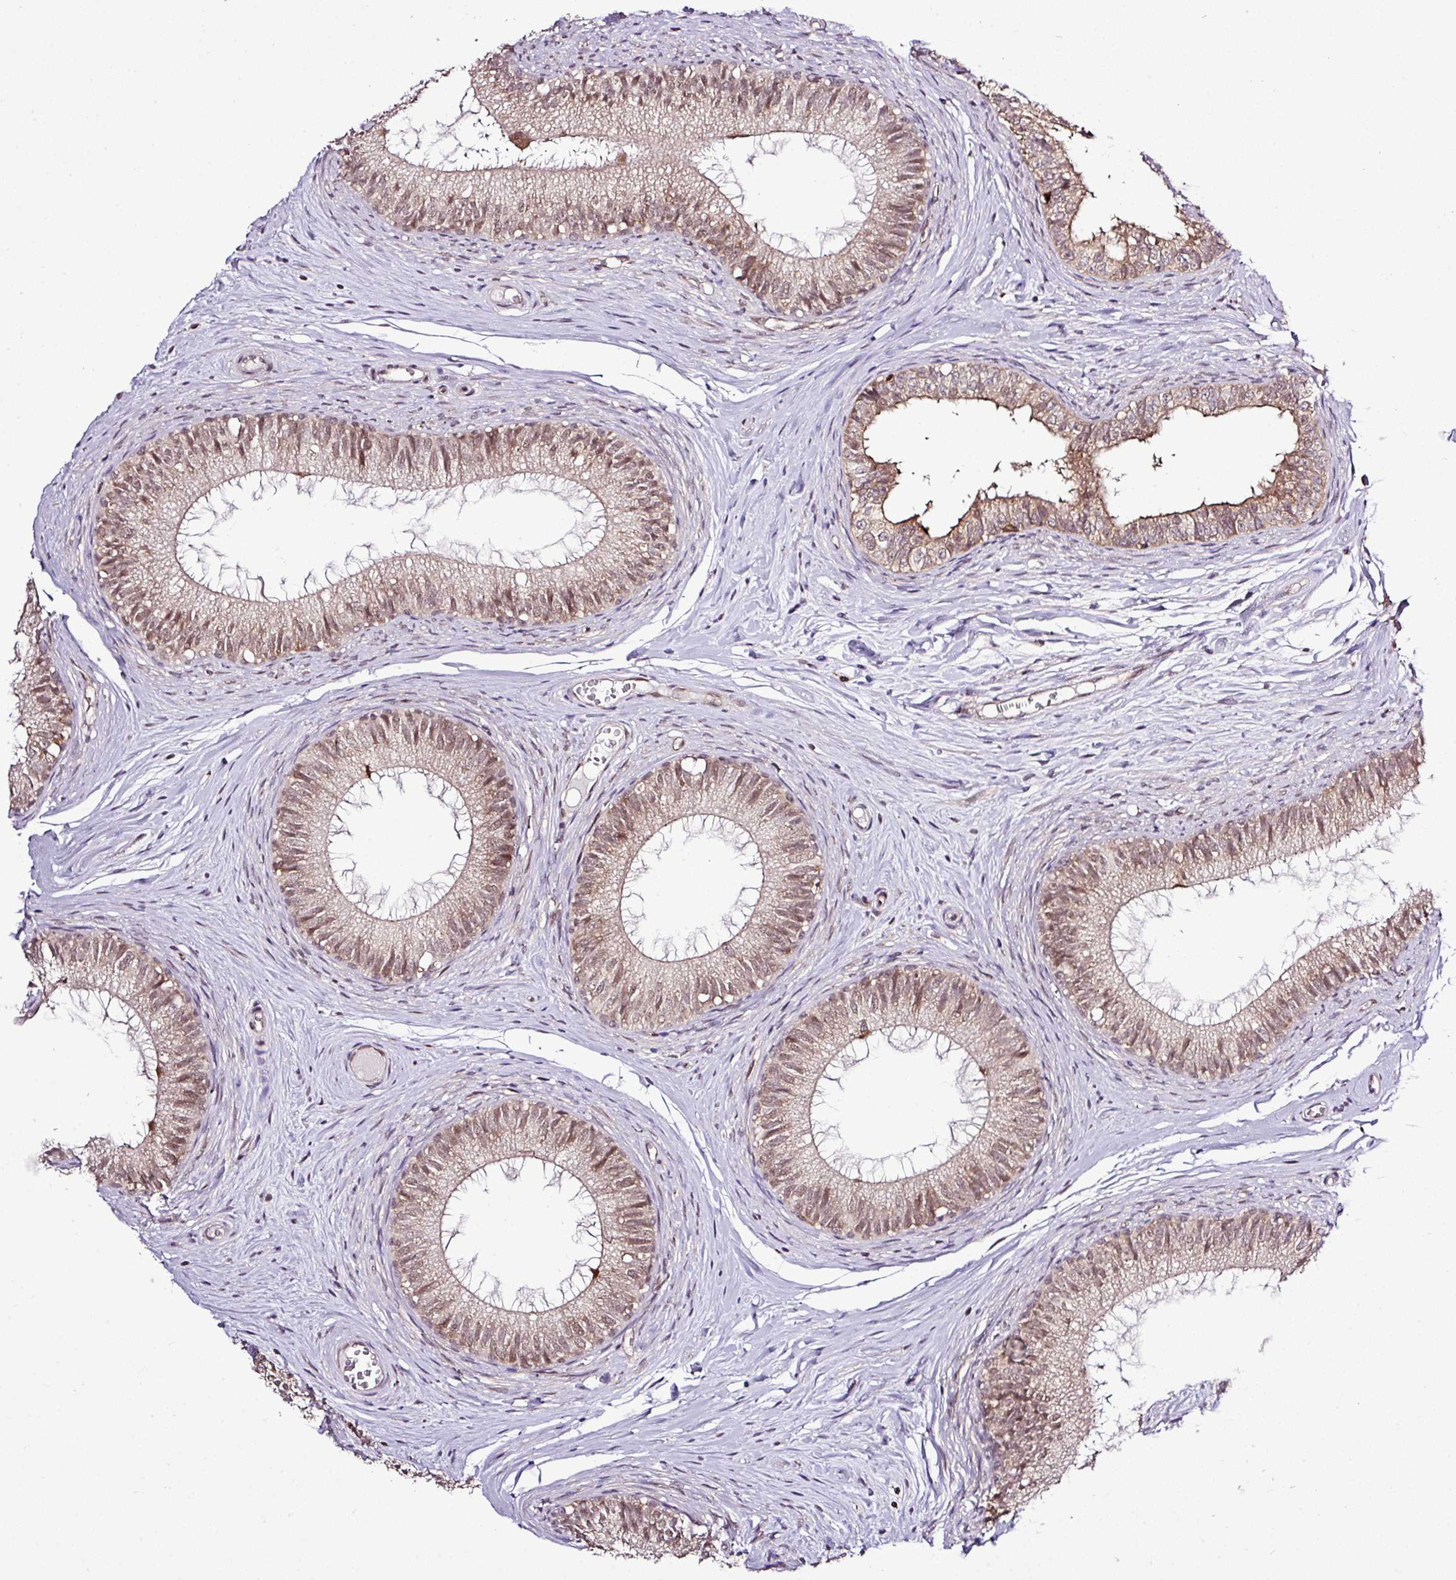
{"staining": {"intensity": "moderate", "quantity": ">75%", "location": "cytoplasmic/membranous,nuclear"}, "tissue": "epididymis", "cell_type": "Glandular cells", "image_type": "normal", "snomed": [{"axis": "morphology", "description": "Normal tissue, NOS"}, {"axis": "topography", "description": "Epididymis"}], "caption": "This image shows immunohistochemistry (IHC) staining of unremarkable epididymis, with medium moderate cytoplasmic/membranous,nuclear staining in approximately >75% of glandular cells.", "gene": "SMCO4", "patient": {"sex": "male", "age": 25}}